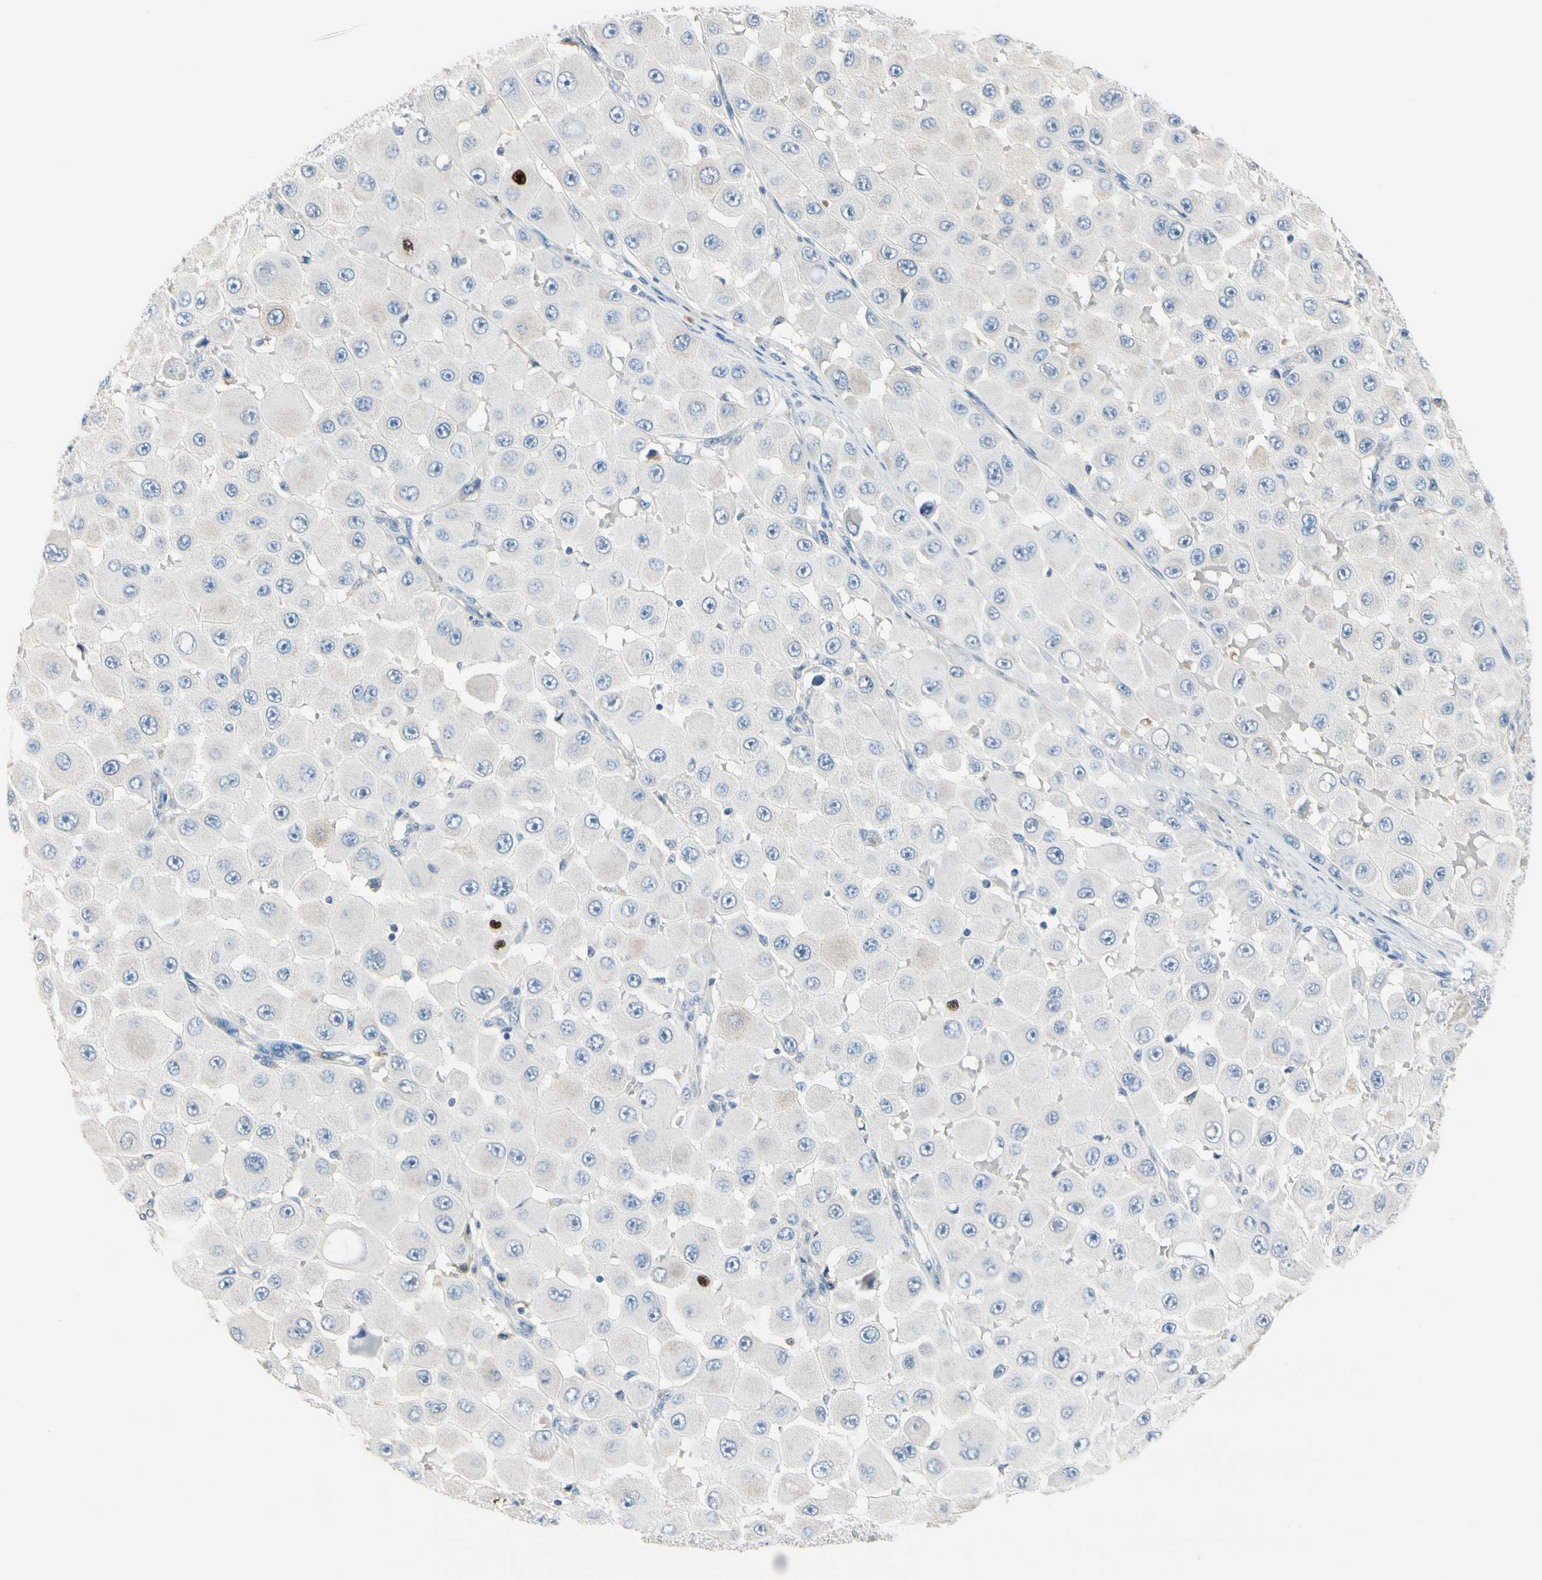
{"staining": {"intensity": "moderate", "quantity": "<25%", "location": "cytoplasmic/membranous"}, "tissue": "melanoma", "cell_type": "Tumor cells", "image_type": "cancer", "snomed": [{"axis": "morphology", "description": "Malignant melanoma, NOS"}, {"axis": "topography", "description": "Skin"}], "caption": "Tumor cells show low levels of moderate cytoplasmic/membranous staining in about <25% of cells in human malignant melanoma.", "gene": "CKAP2", "patient": {"sex": "female", "age": 81}}